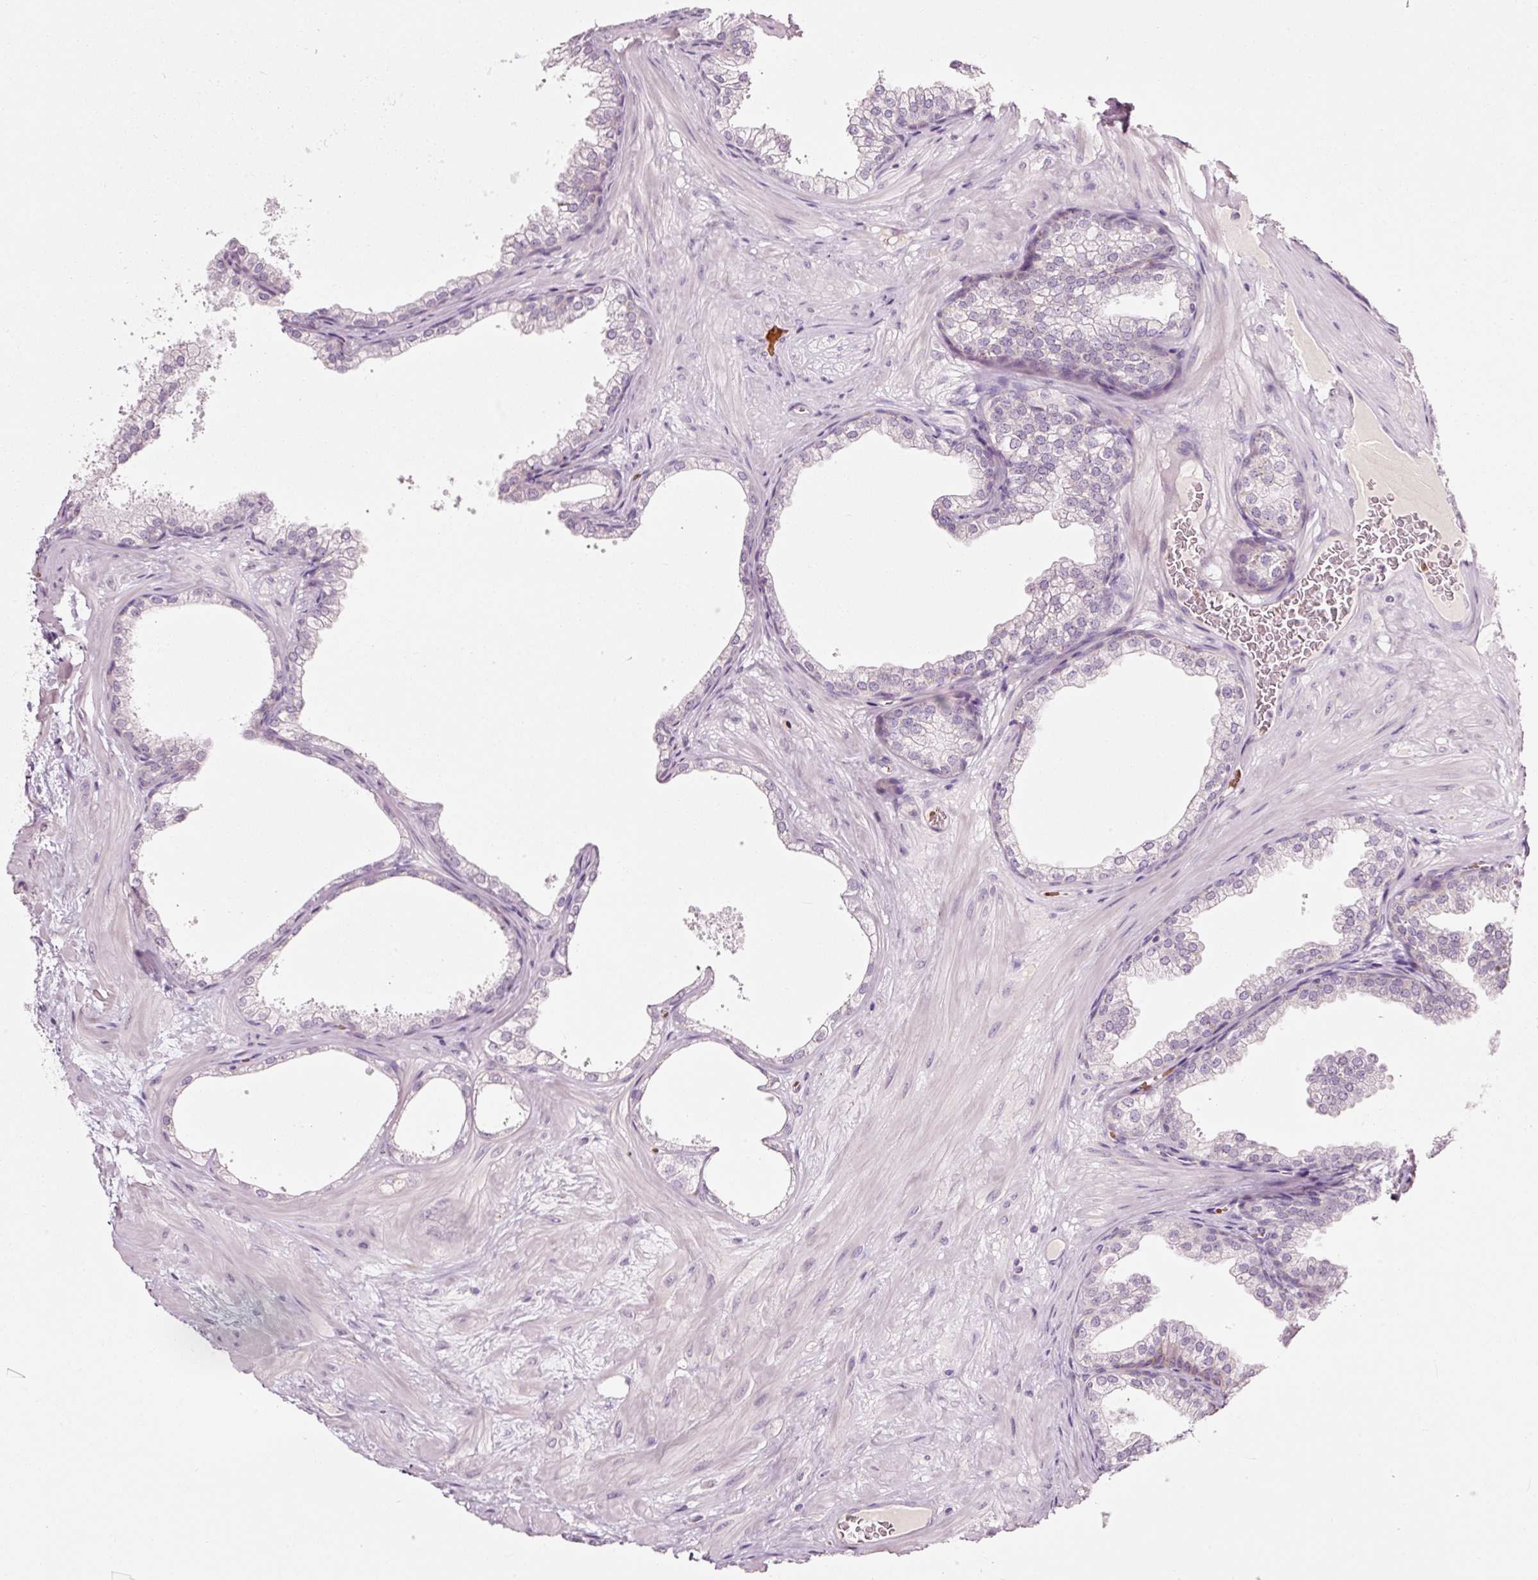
{"staining": {"intensity": "negative", "quantity": "none", "location": "none"}, "tissue": "prostate", "cell_type": "Glandular cells", "image_type": "normal", "snomed": [{"axis": "morphology", "description": "Normal tissue, NOS"}, {"axis": "topography", "description": "Prostate"}], "caption": "There is no significant positivity in glandular cells of prostate. Nuclei are stained in blue.", "gene": "LDHAL6B", "patient": {"sex": "male", "age": 37}}